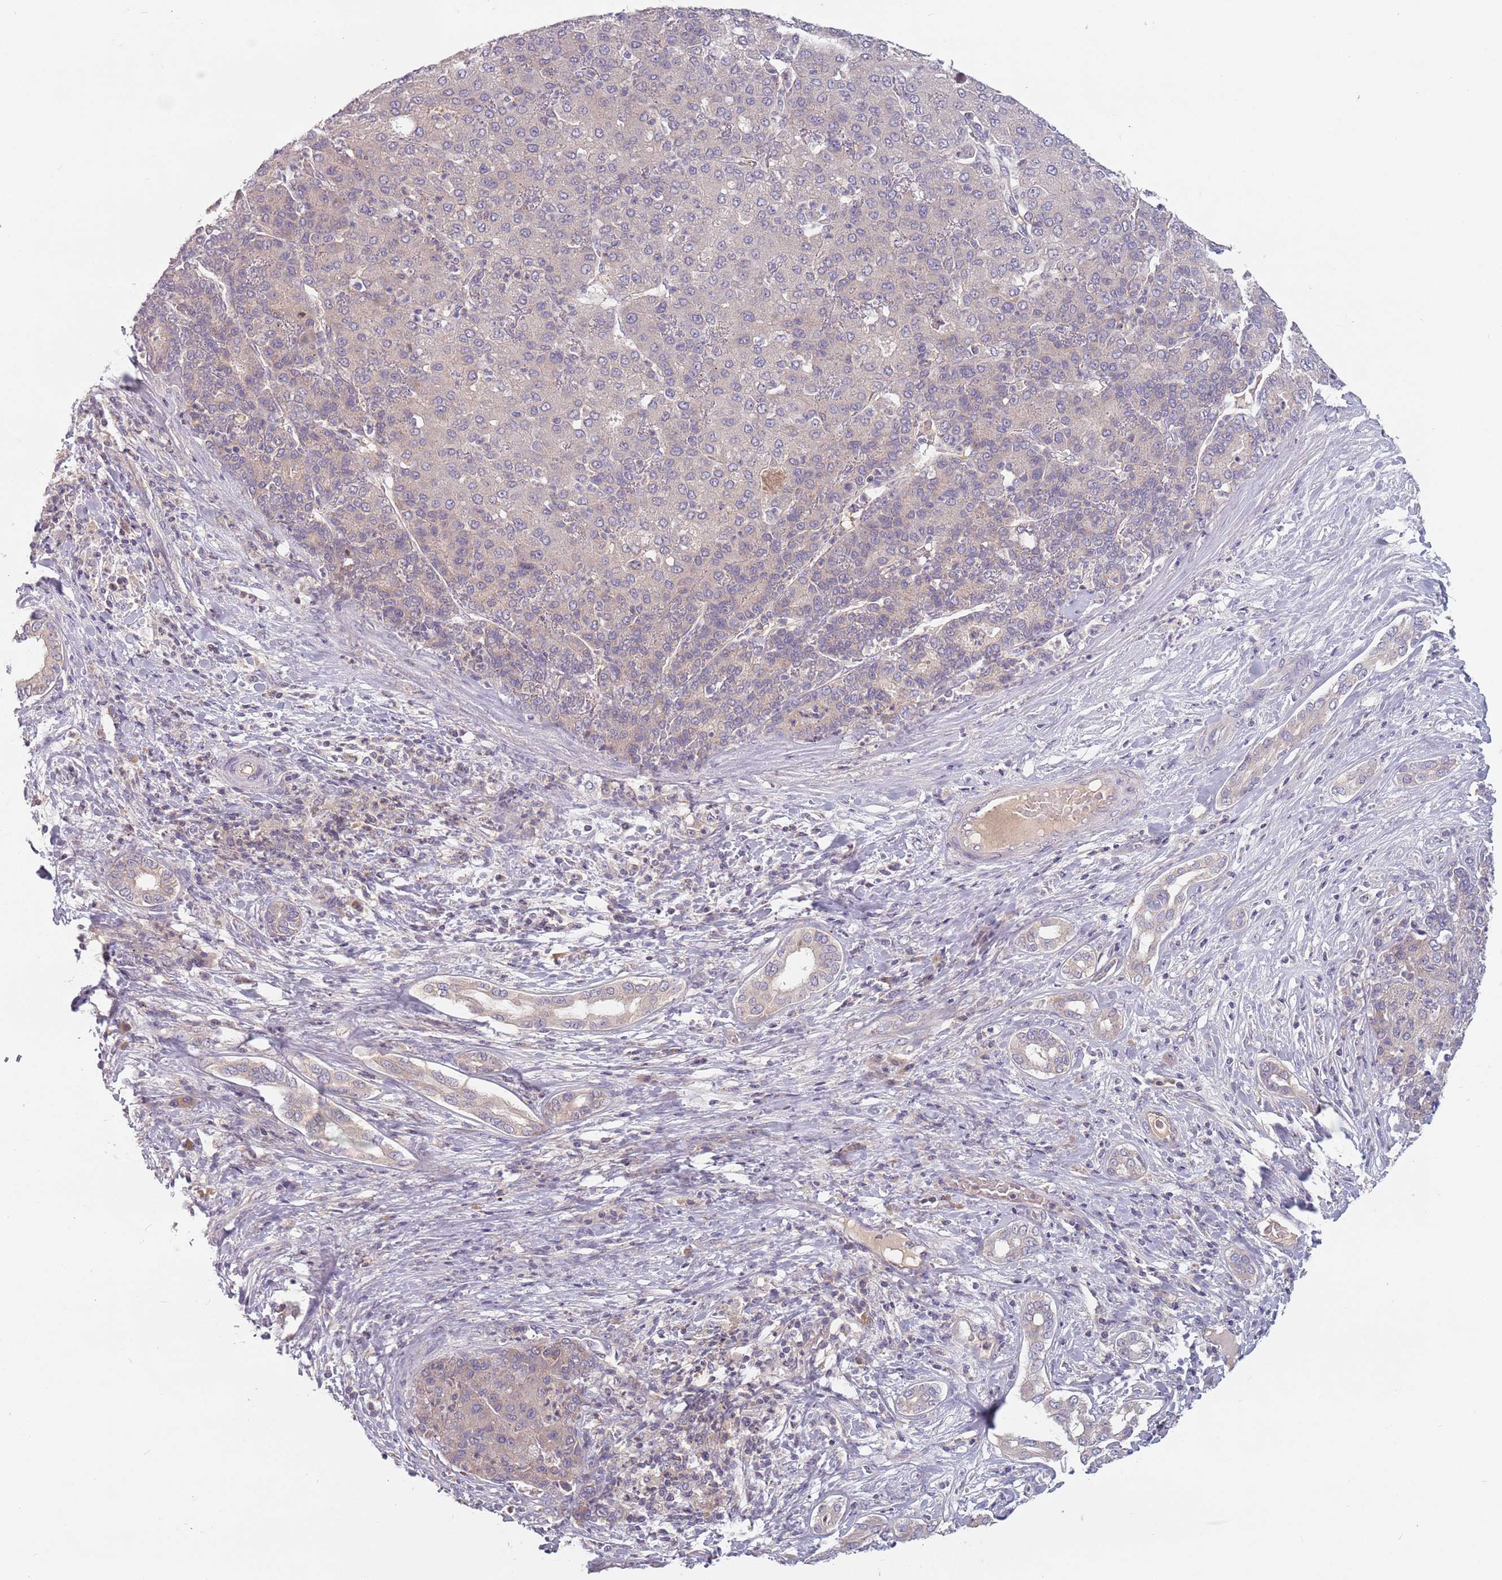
{"staining": {"intensity": "negative", "quantity": "none", "location": "none"}, "tissue": "liver cancer", "cell_type": "Tumor cells", "image_type": "cancer", "snomed": [{"axis": "morphology", "description": "Carcinoma, Hepatocellular, NOS"}, {"axis": "topography", "description": "Liver"}], "caption": "IHC micrograph of human liver cancer (hepatocellular carcinoma) stained for a protein (brown), which reveals no expression in tumor cells.", "gene": "ASB13", "patient": {"sex": "male", "age": 65}}